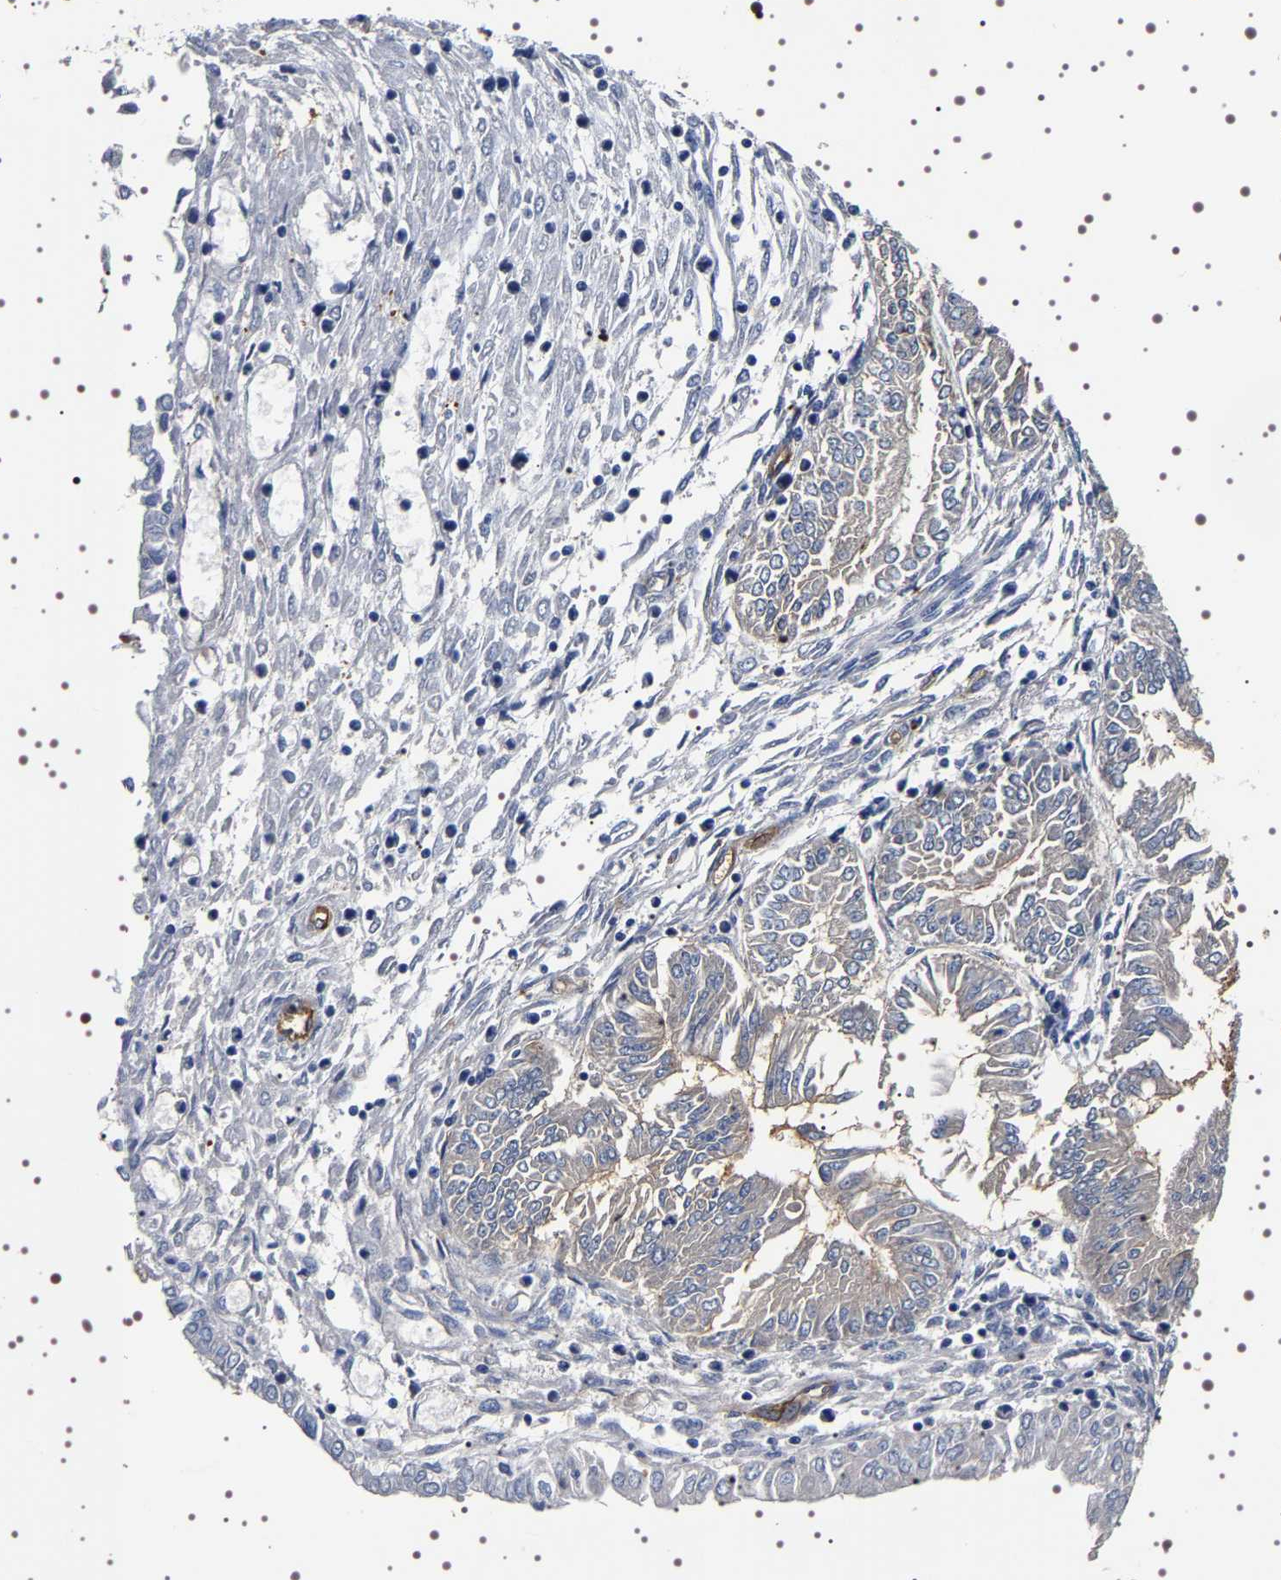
{"staining": {"intensity": "moderate", "quantity": "<25%", "location": "cytoplasmic/membranous"}, "tissue": "endometrial cancer", "cell_type": "Tumor cells", "image_type": "cancer", "snomed": [{"axis": "morphology", "description": "Adenocarcinoma, NOS"}, {"axis": "topography", "description": "Endometrium"}], "caption": "Tumor cells demonstrate low levels of moderate cytoplasmic/membranous staining in about <25% of cells in human endometrial cancer.", "gene": "ALPL", "patient": {"sex": "female", "age": 53}}